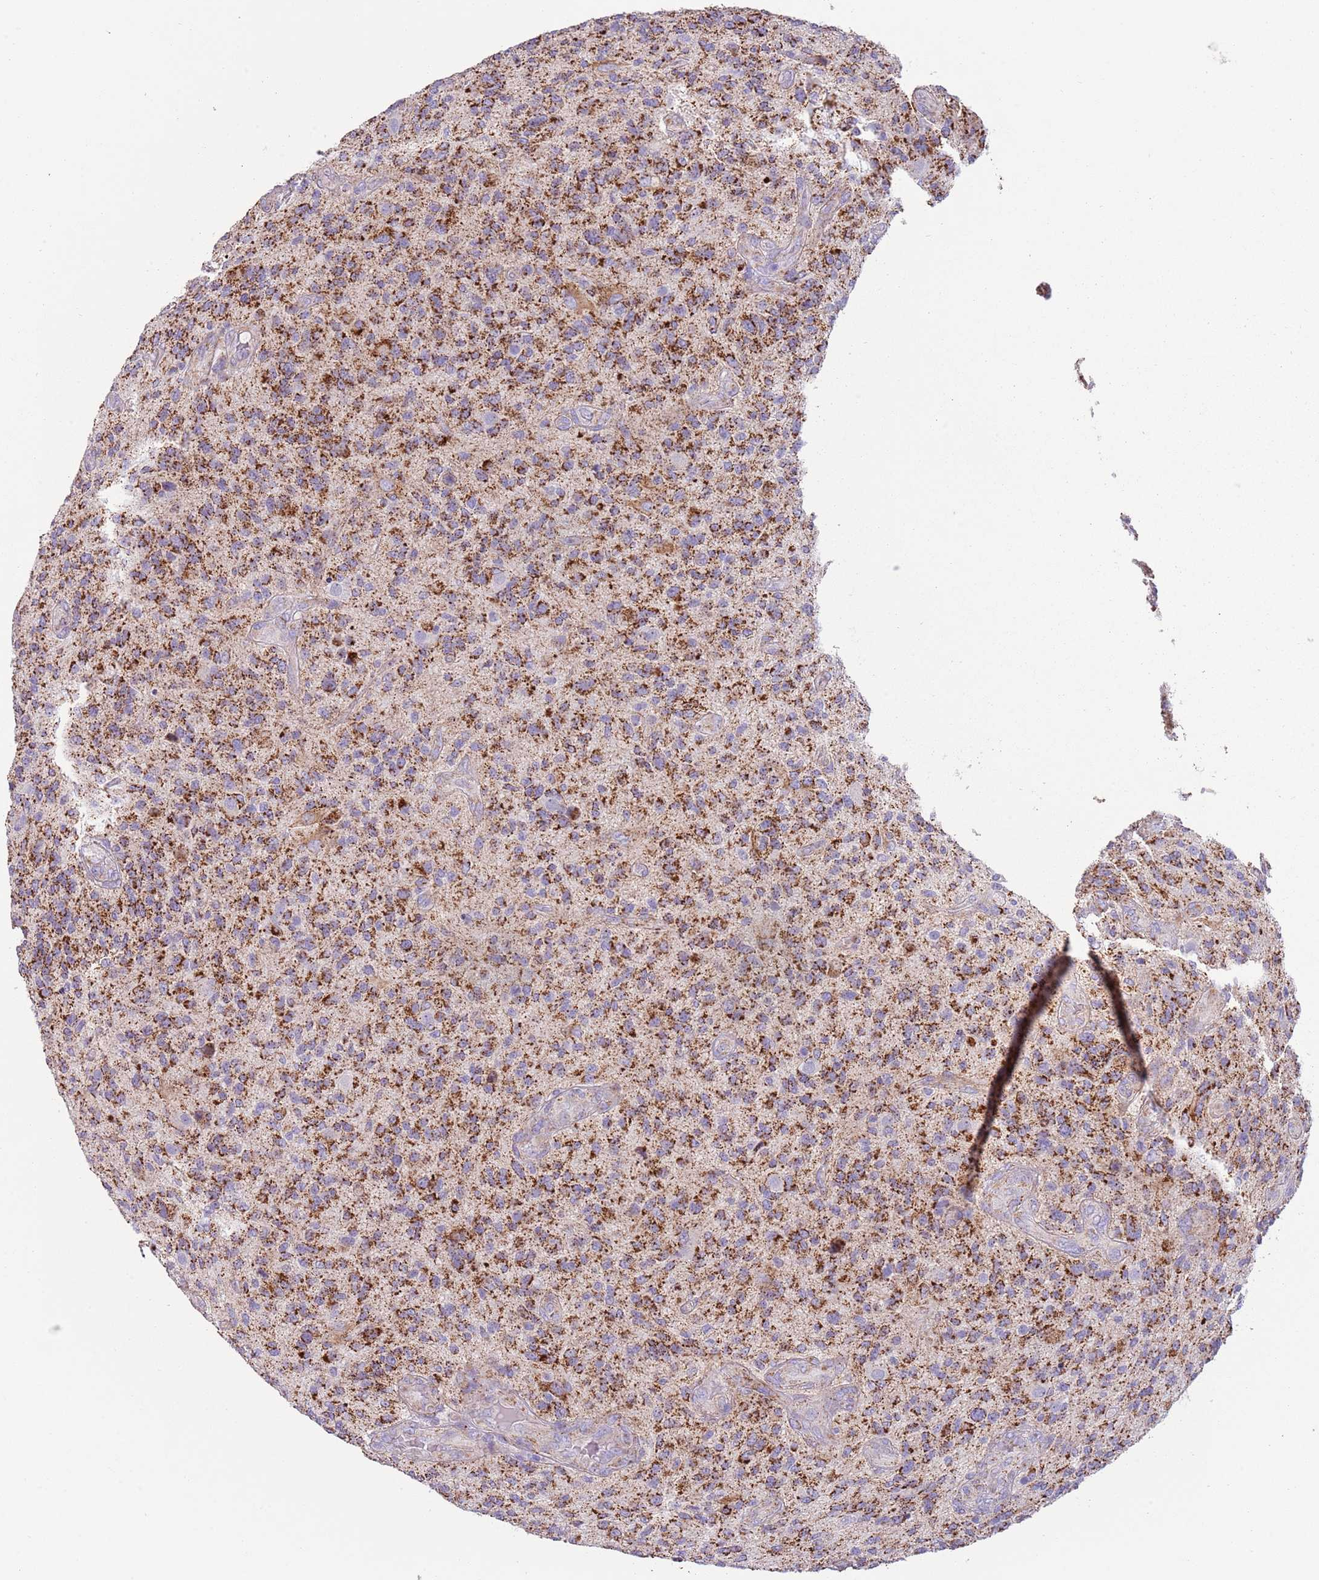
{"staining": {"intensity": "strong", "quantity": ">75%", "location": "cytoplasmic/membranous"}, "tissue": "glioma", "cell_type": "Tumor cells", "image_type": "cancer", "snomed": [{"axis": "morphology", "description": "Glioma, malignant, High grade"}, {"axis": "topography", "description": "Brain"}], "caption": "Strong cytoplasmic/membranous protein positivity is appreciated in approximately >75% of tumor cells in glioma.", "gene": "RNF222", "patient": {"sex": "male", "age": 47}}